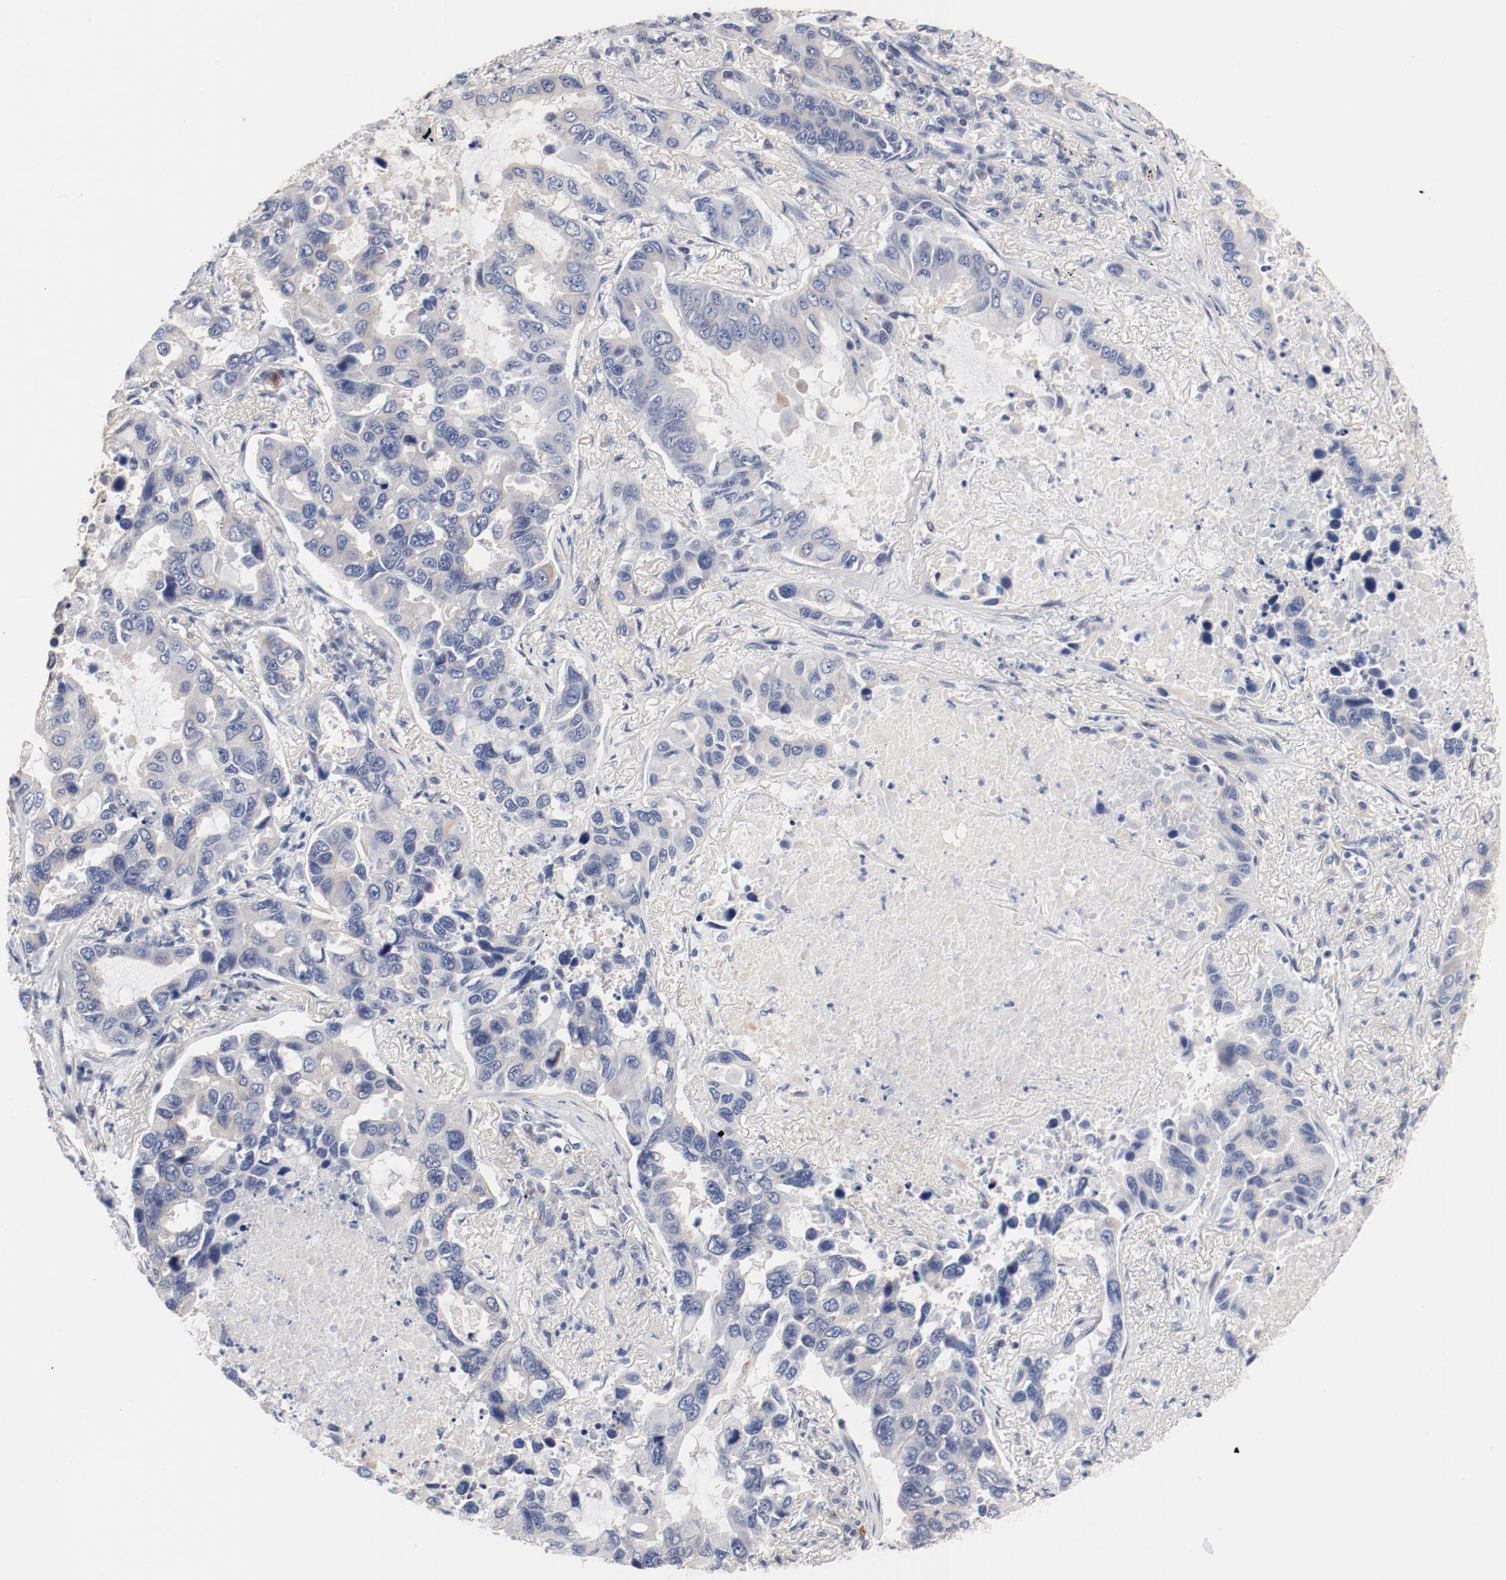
{"staining": {"intensity": "negative", "quantity": "none", "location": "none"}, "tissue": "lung cancer", "cell_type": "Tumor cells", "image_type": "cancer", "snomed": [{"axis": "morphology", "description": "Adenocarcinoma, NOS"}, {"axis": "topography", "description": "Lung"}], "caption": "Immunohistochemistry histopathology image of human lung cancer stained for a protein (brown), which displays no staining in tumor cells. (DAB immunohistochemistry (IHC) visualized using brightfield microscopy, high magnification).", "gene": "GPR143", "patient": {"sex": "male", "age": 64}}